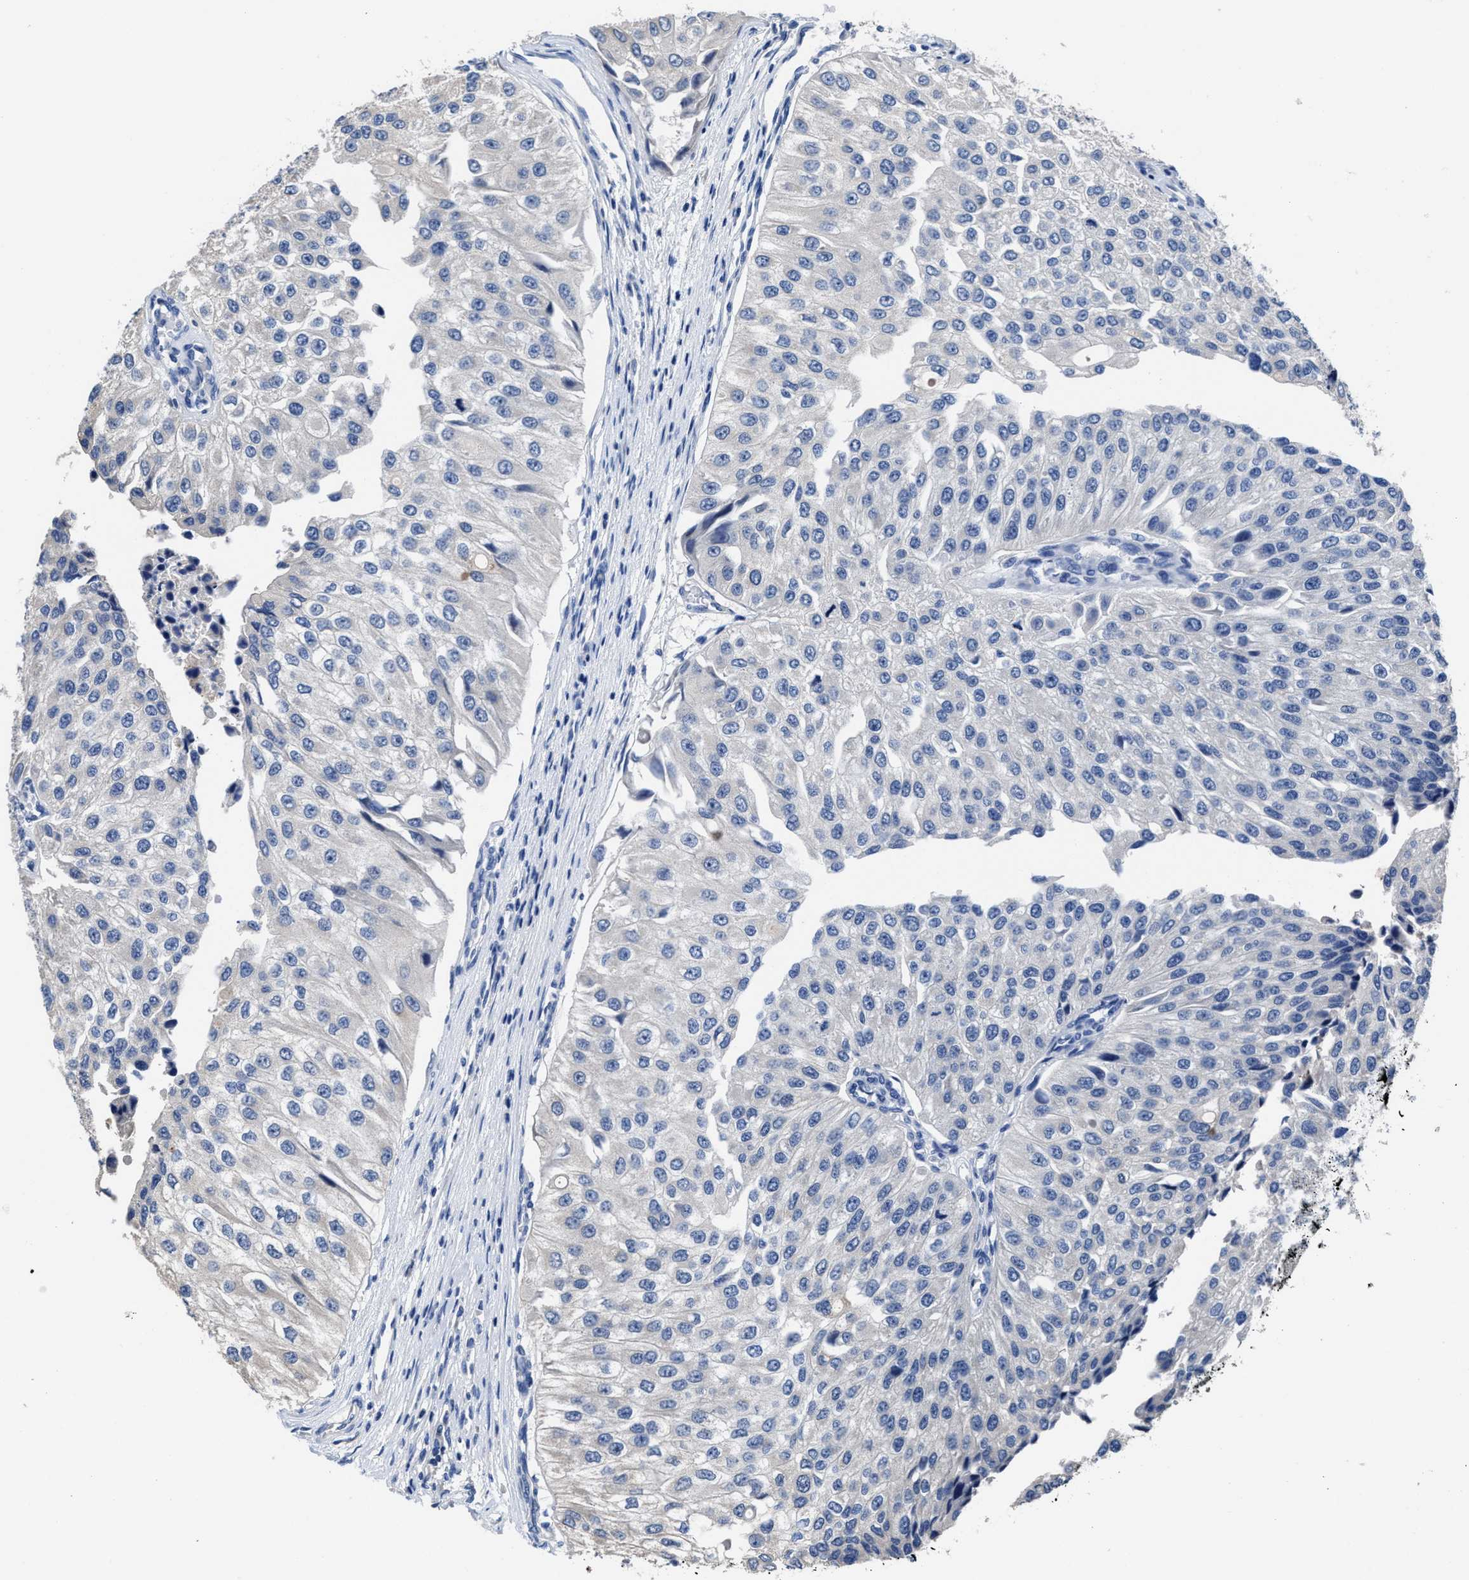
{"staining": {"intensity": "negative", "quantity": "none", "location": "none"}, "tissue": "urothelial cancer", "cell_type": "Tumor cells", "image_type": "cancer", "snomed": [{"axis": "morphology", "description": "Urothelial carcinoma, High grade"}, {"axis": "topography", "description": "Kidney"}, {"axis": "topography", "description": "Urinary bladder"}], "caption": "An image of urothelial cancer stained for a protein exhibits no brown staining in tumor cells. (Brightfield microscopy of DAB (3,3'-diaminobenzidine) IHC at high magnification).", "gene": "HOOK1", "patient": {"sex": "male", "age": 77}}